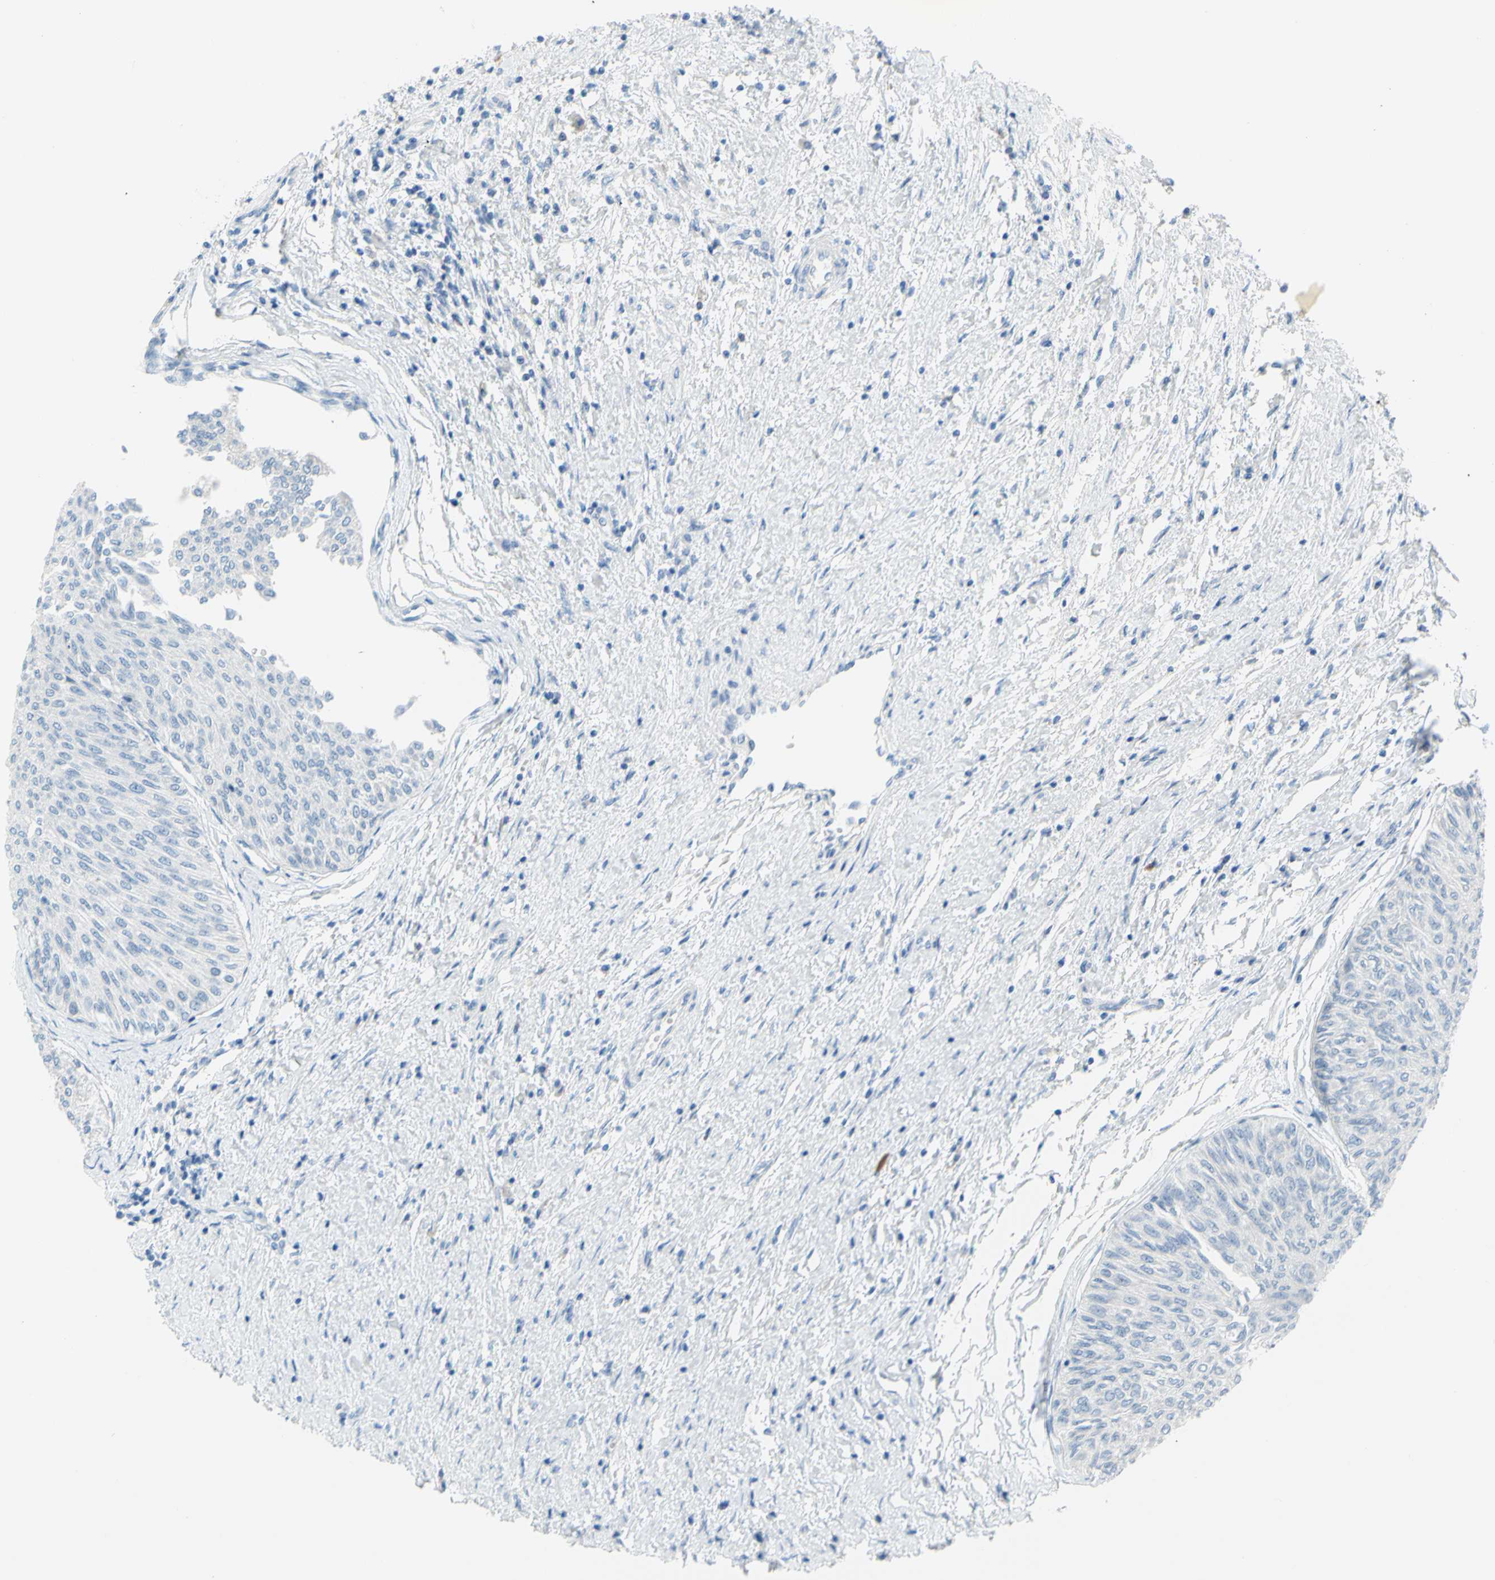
{"staining": {"intensity": "negative", "quantity": "none", "location": "none"}, "tissue": "urothelial cancer", "cell_type": "Tumor cells", "image_type": "cancer", "snomed": [{"axis": "morphology", "description": "Urothelial carcinoma, Low grade"}, {"axis": "topography", "description": "Urinary bladder"}], "caption": "High power microscopy image of an immunohistochemistry micrograph of low-grade urothelial carcinoma, revealing no significant staining in tumor cells. (DAB immunohistochemistry with hematoxylin counter stain).", "gene": "DCT", "patient": {"sex": "male", "age": 78}}